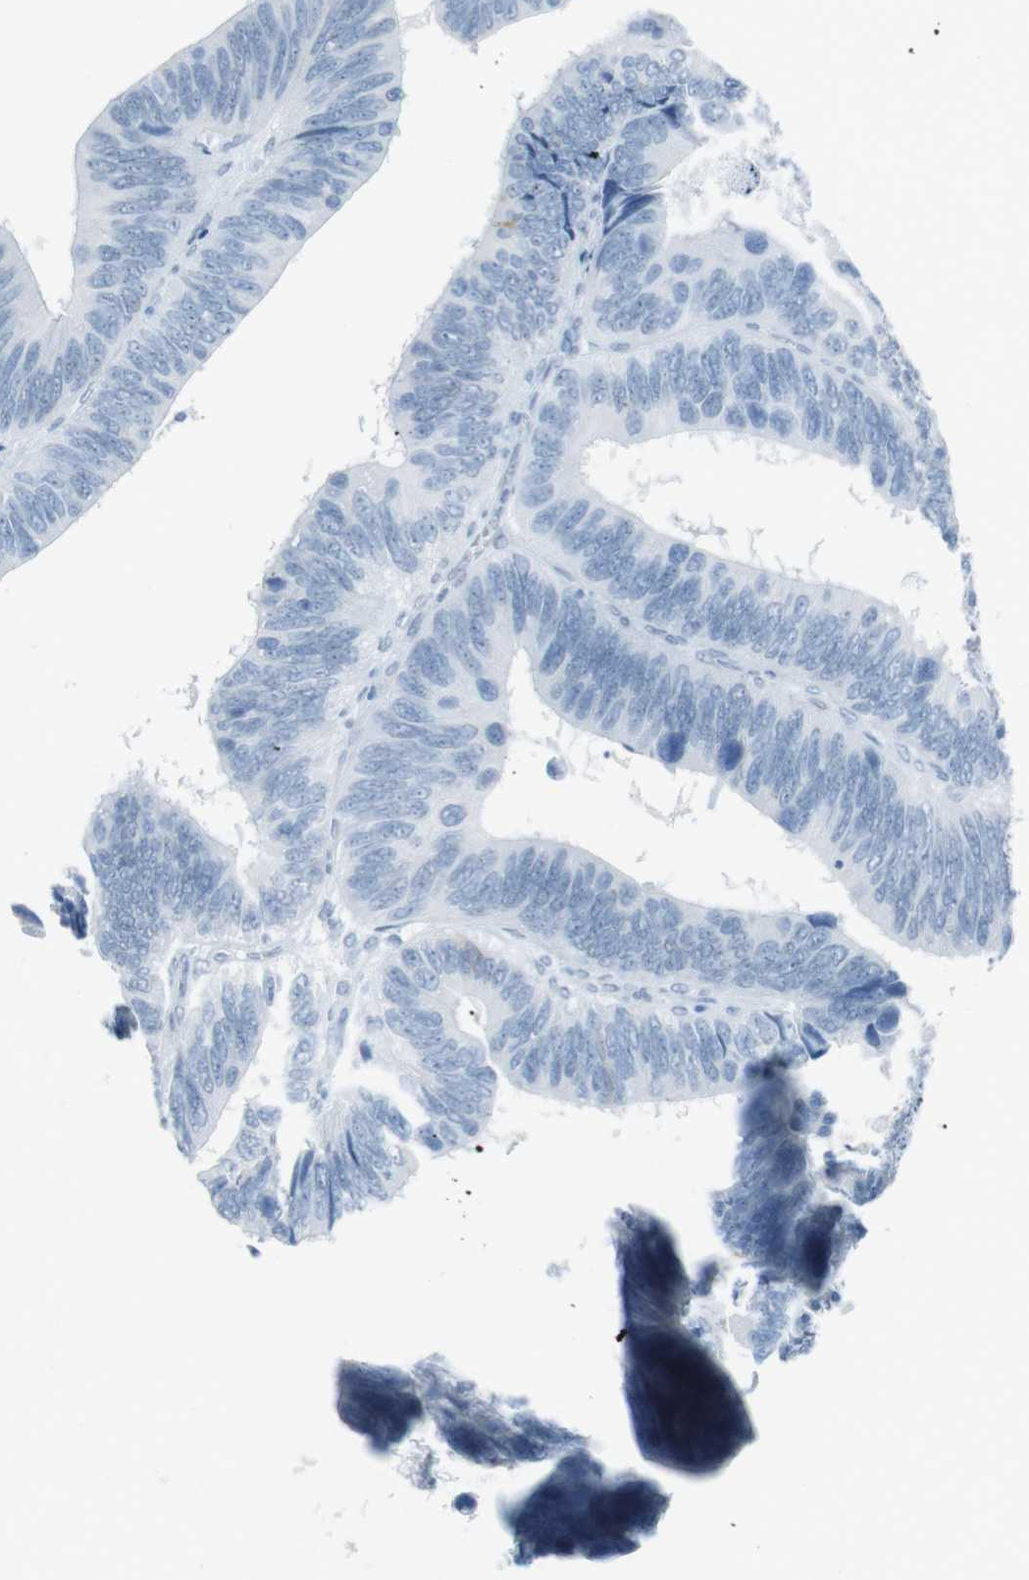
{"staining": {"intensity": "moderate", "quantity": "<25%", "location": "cytoplasmic/membranous"}, "tissue": "colorectal cancer", "cell_type": "Tumor cells", "image_type": "cancer", "snomed": [{"axis": "morphology", "description": "Adenocarcinoma, NOS"}, {"axis": "topography", "description": "Colon"}], "caption": "Immunohistochemical staining of colorectal cancer shows low levels of moderate cytoplasmic/membranous staining in about <25% of tumor cells.", "gene": "TMEM207", "patient": {"sex": "male", "age": 72}}